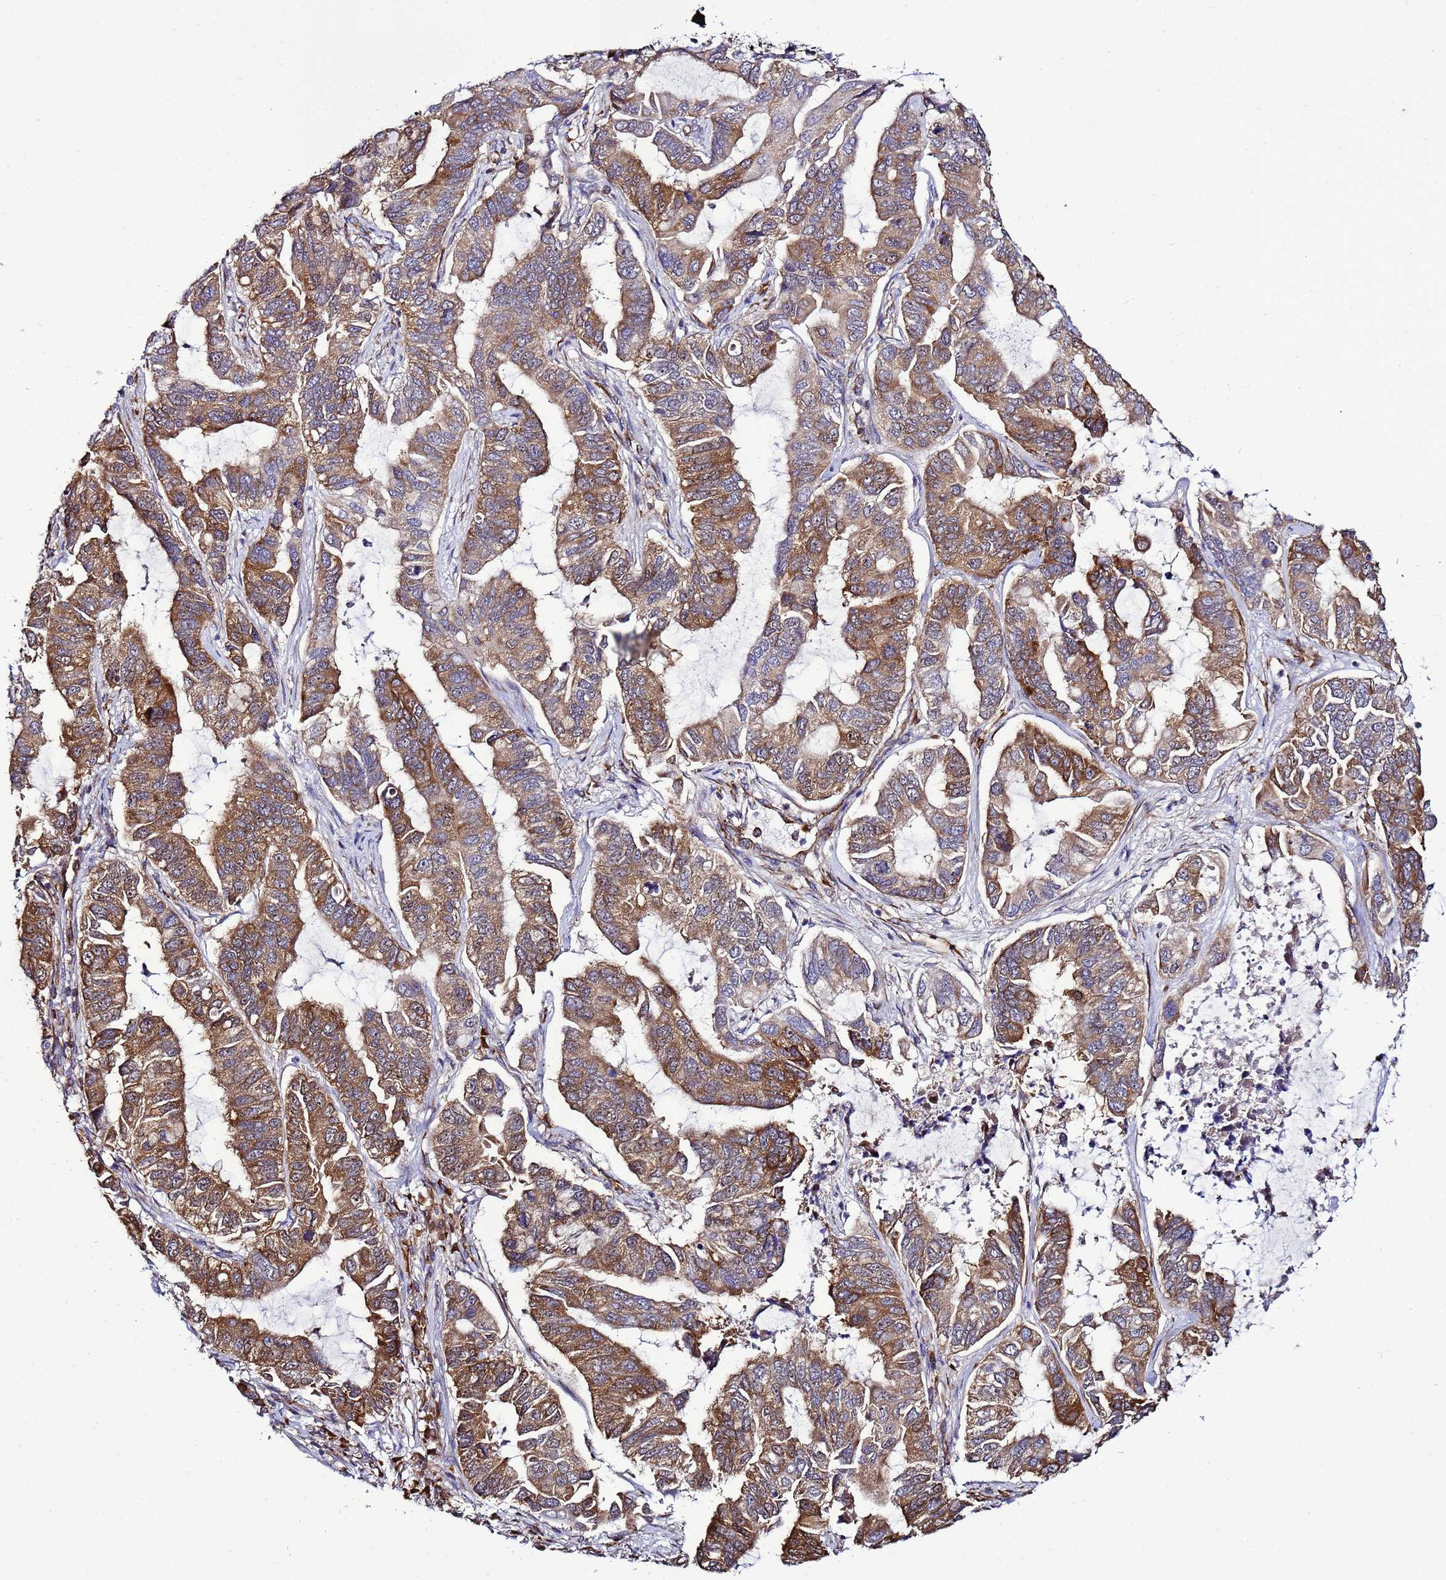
{"staining": {"intensity": "moderate", "quantity": ">75%", "location": "cytoplasmic/membranous"}, "tissue": "lung cancer", "cell_type": "Tumor cells", "image_type": "cancer", "snomed": [{"axis": "morphology", "description": "Adenocarcinoma, NOS"}, {"axis": "topography", "description": "Lung"}], "caption": "Lung cancer stained with DAB (3,3'-diaminobenzidine) immunohistochemistry demonstrates medium levels of moderate cytoplasmic/membranous expression in about >75% of tumor cells.", "gene": "NOL8", "patient": {"sex": "male", "age": 64}}